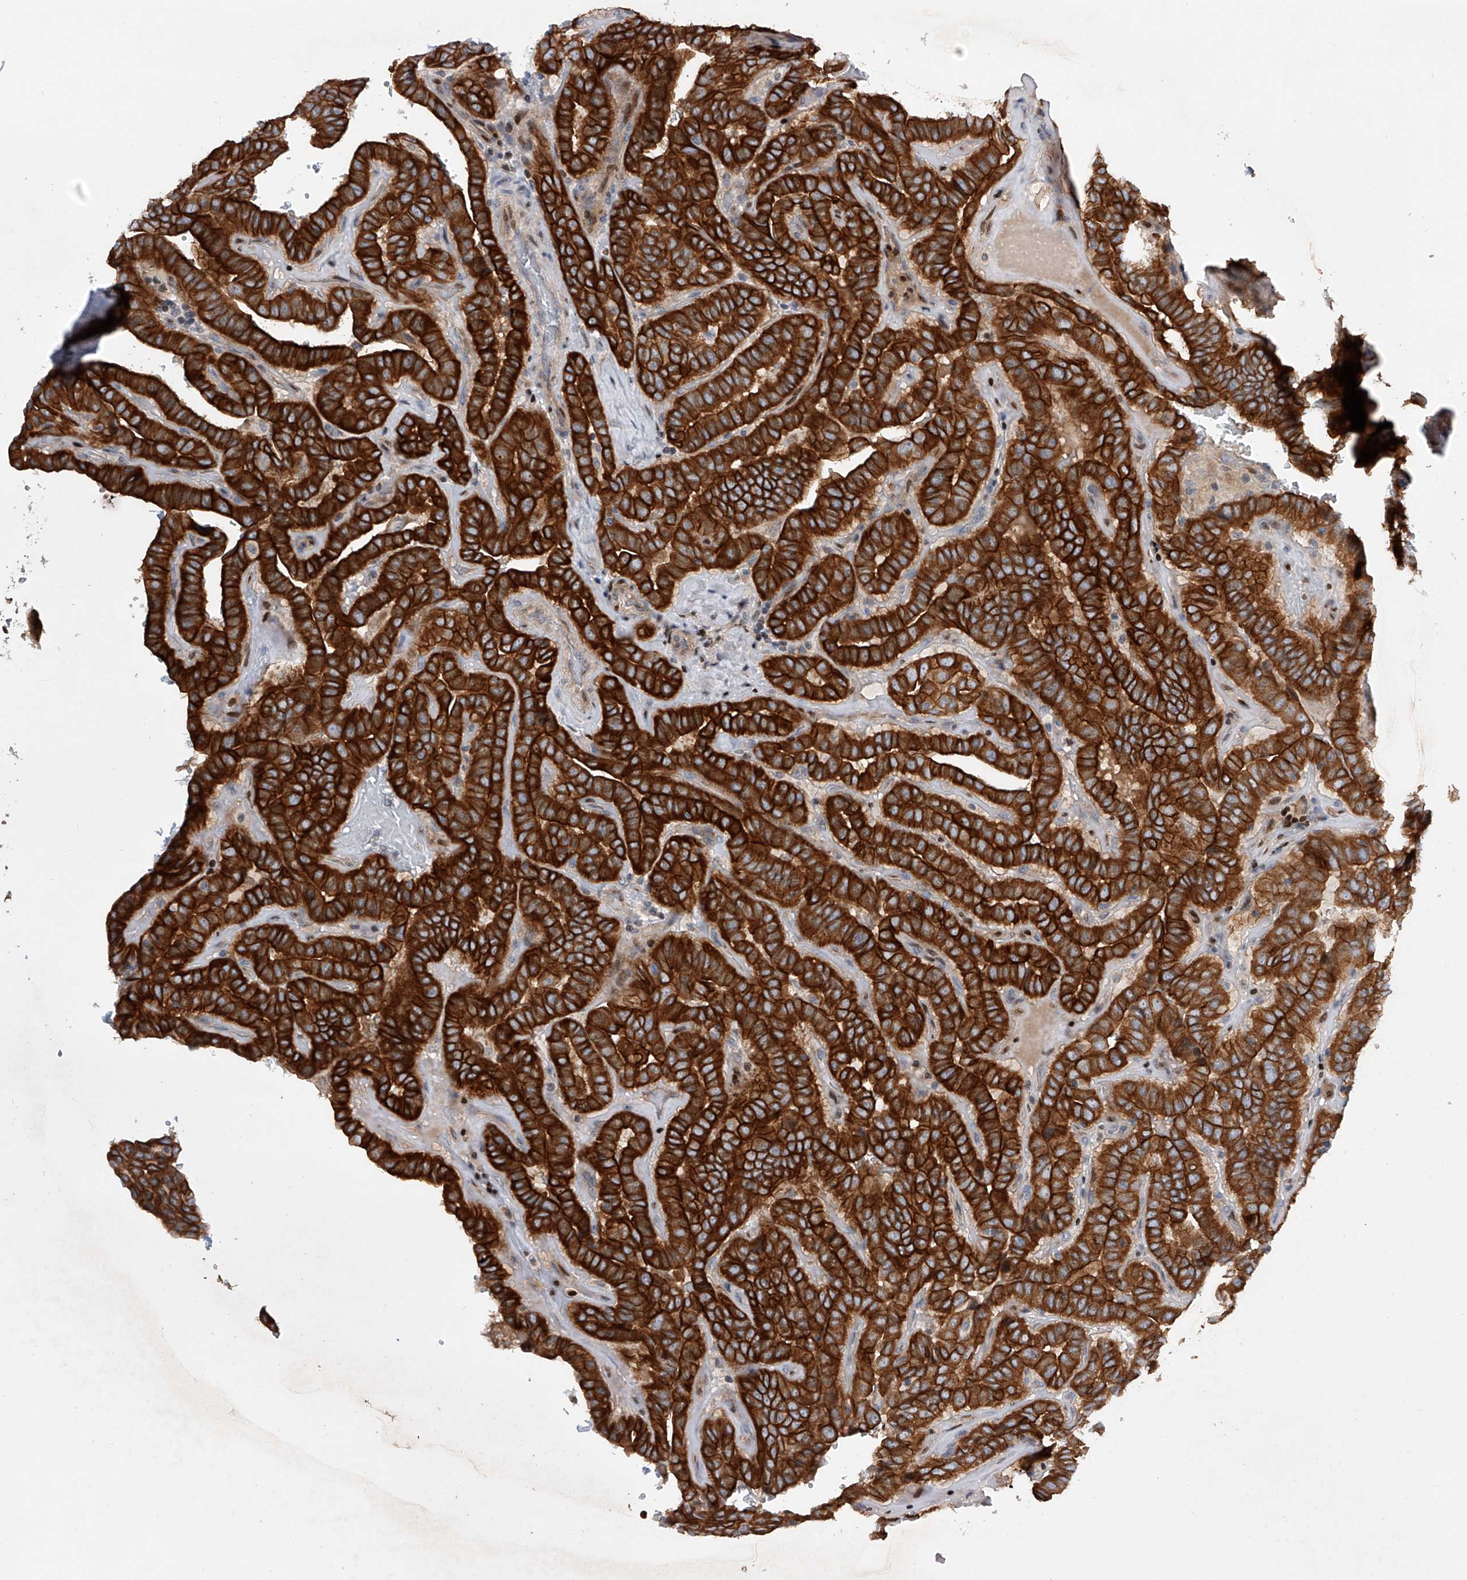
{"staining": {"intensity": "strong", "quantity": ">75%", "location": "cytoplasmic/membranous"}, "tissue": "thyroid cancer", "cell_type": "Tumor cells", "image_type": "cancer", "snomed": [{"axis": "morphology", "description": "Papillary adenocarcinoma, NOS"}, {"axis": "topography", "description": "Thyroid gland"}], "caption": "Immunohistochemical staining of thyroid cancer (papillary adenocarcinoma) demonstrates high levels of strong cytoplasmic/membranous positivity in about >75% of tumor cells.", "gene": "CDH12", "patient": {"sex": "male", "age": 77}}